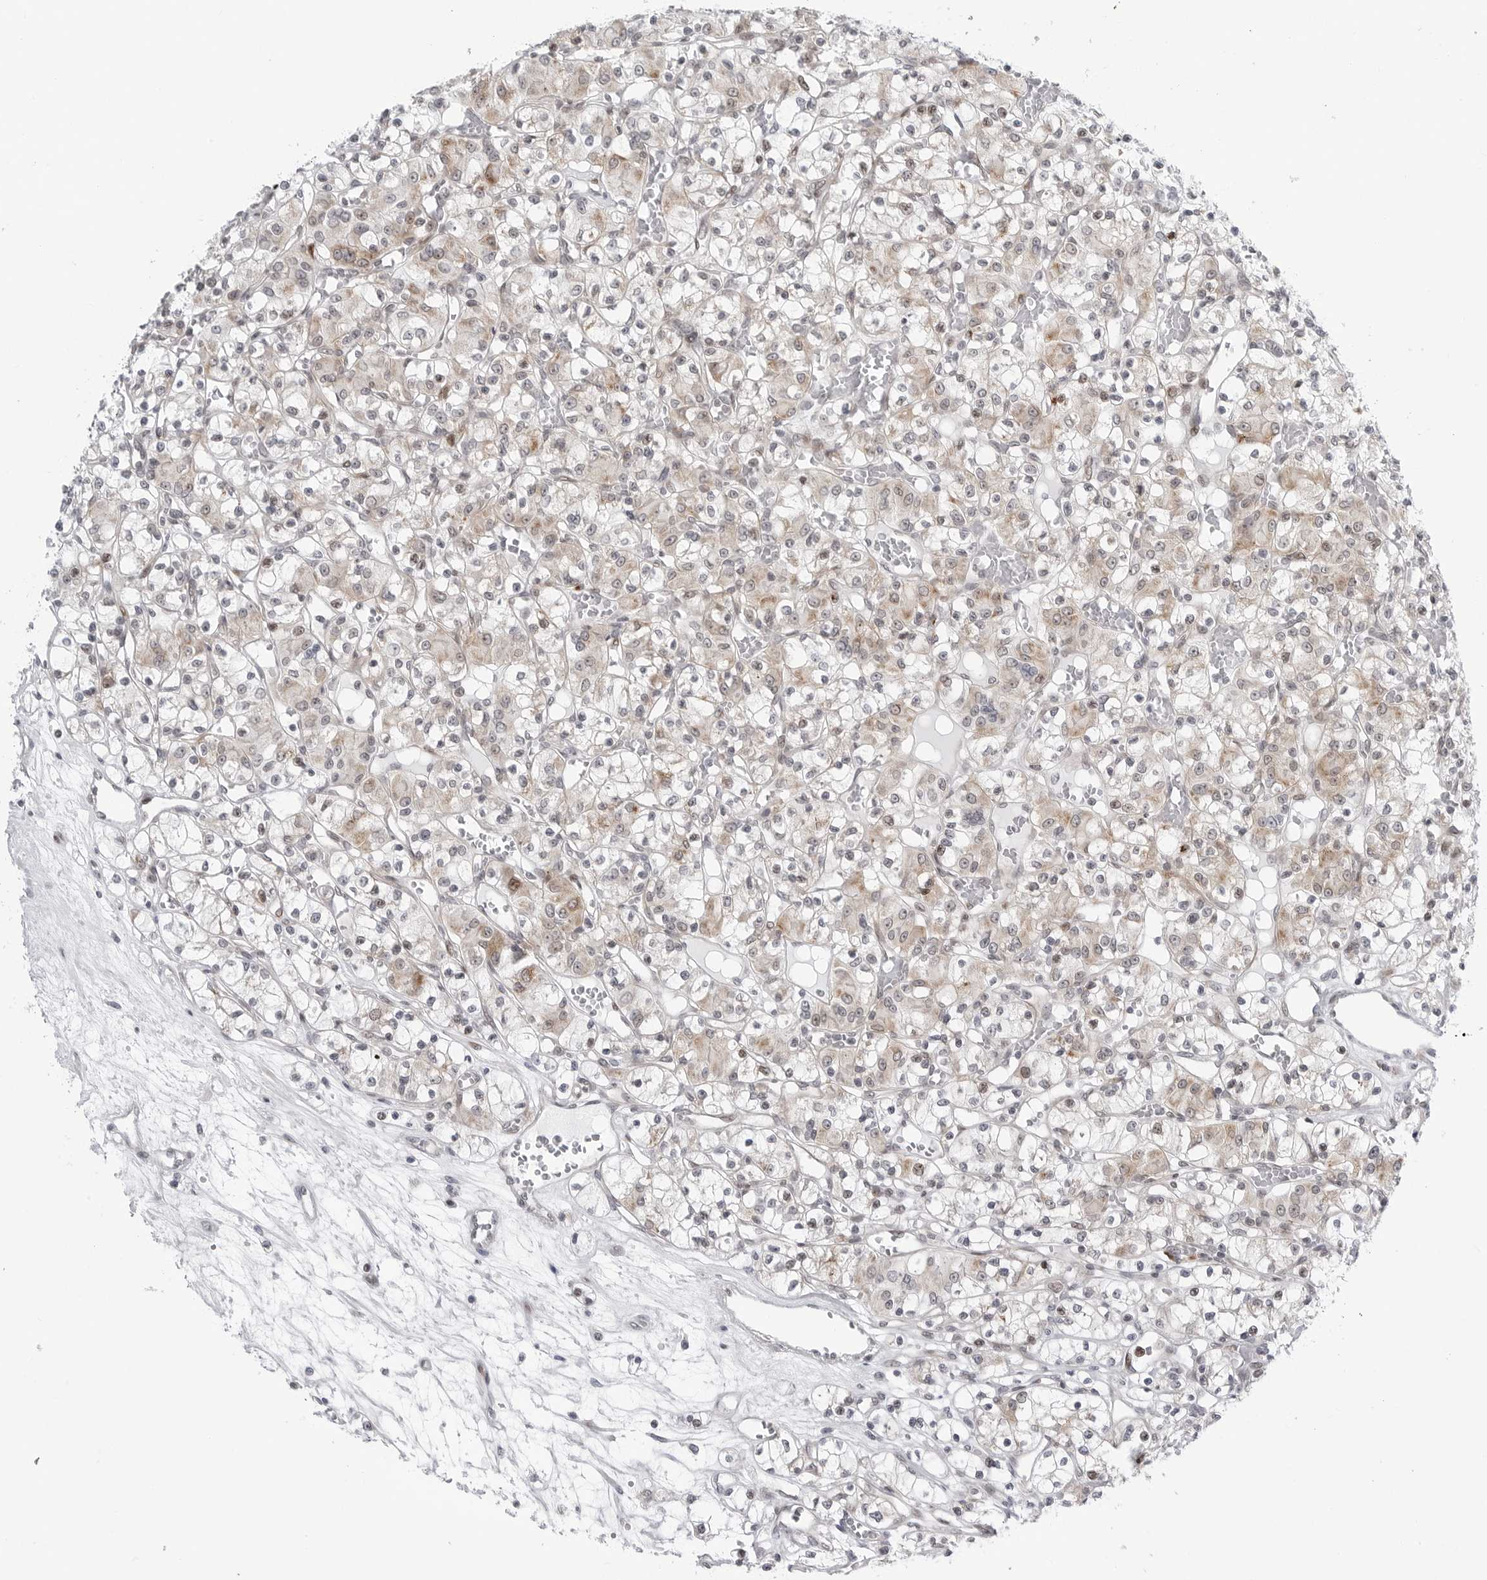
{"staining": {"intensity": "weak", "quantity": "<25%", "location": "cytoplasmic/membranous"}, "tissue": "renal cancer", "cell_type": "Tumor cells", "image_type": "cancer", "snomed": [{"axis": "morphology", "description": "Adenocarcinoma, NOS"}, {"axis": "topography", "description": "Kidney"}], "caption": "High power microscopy photomicrograph of an immunohistochemistry (IHC) micrograph of renal cancer, revealing no significant expression in tumor cells.", "gene": "FAM135B", "patient": {"sex": "female", "age": 59}}